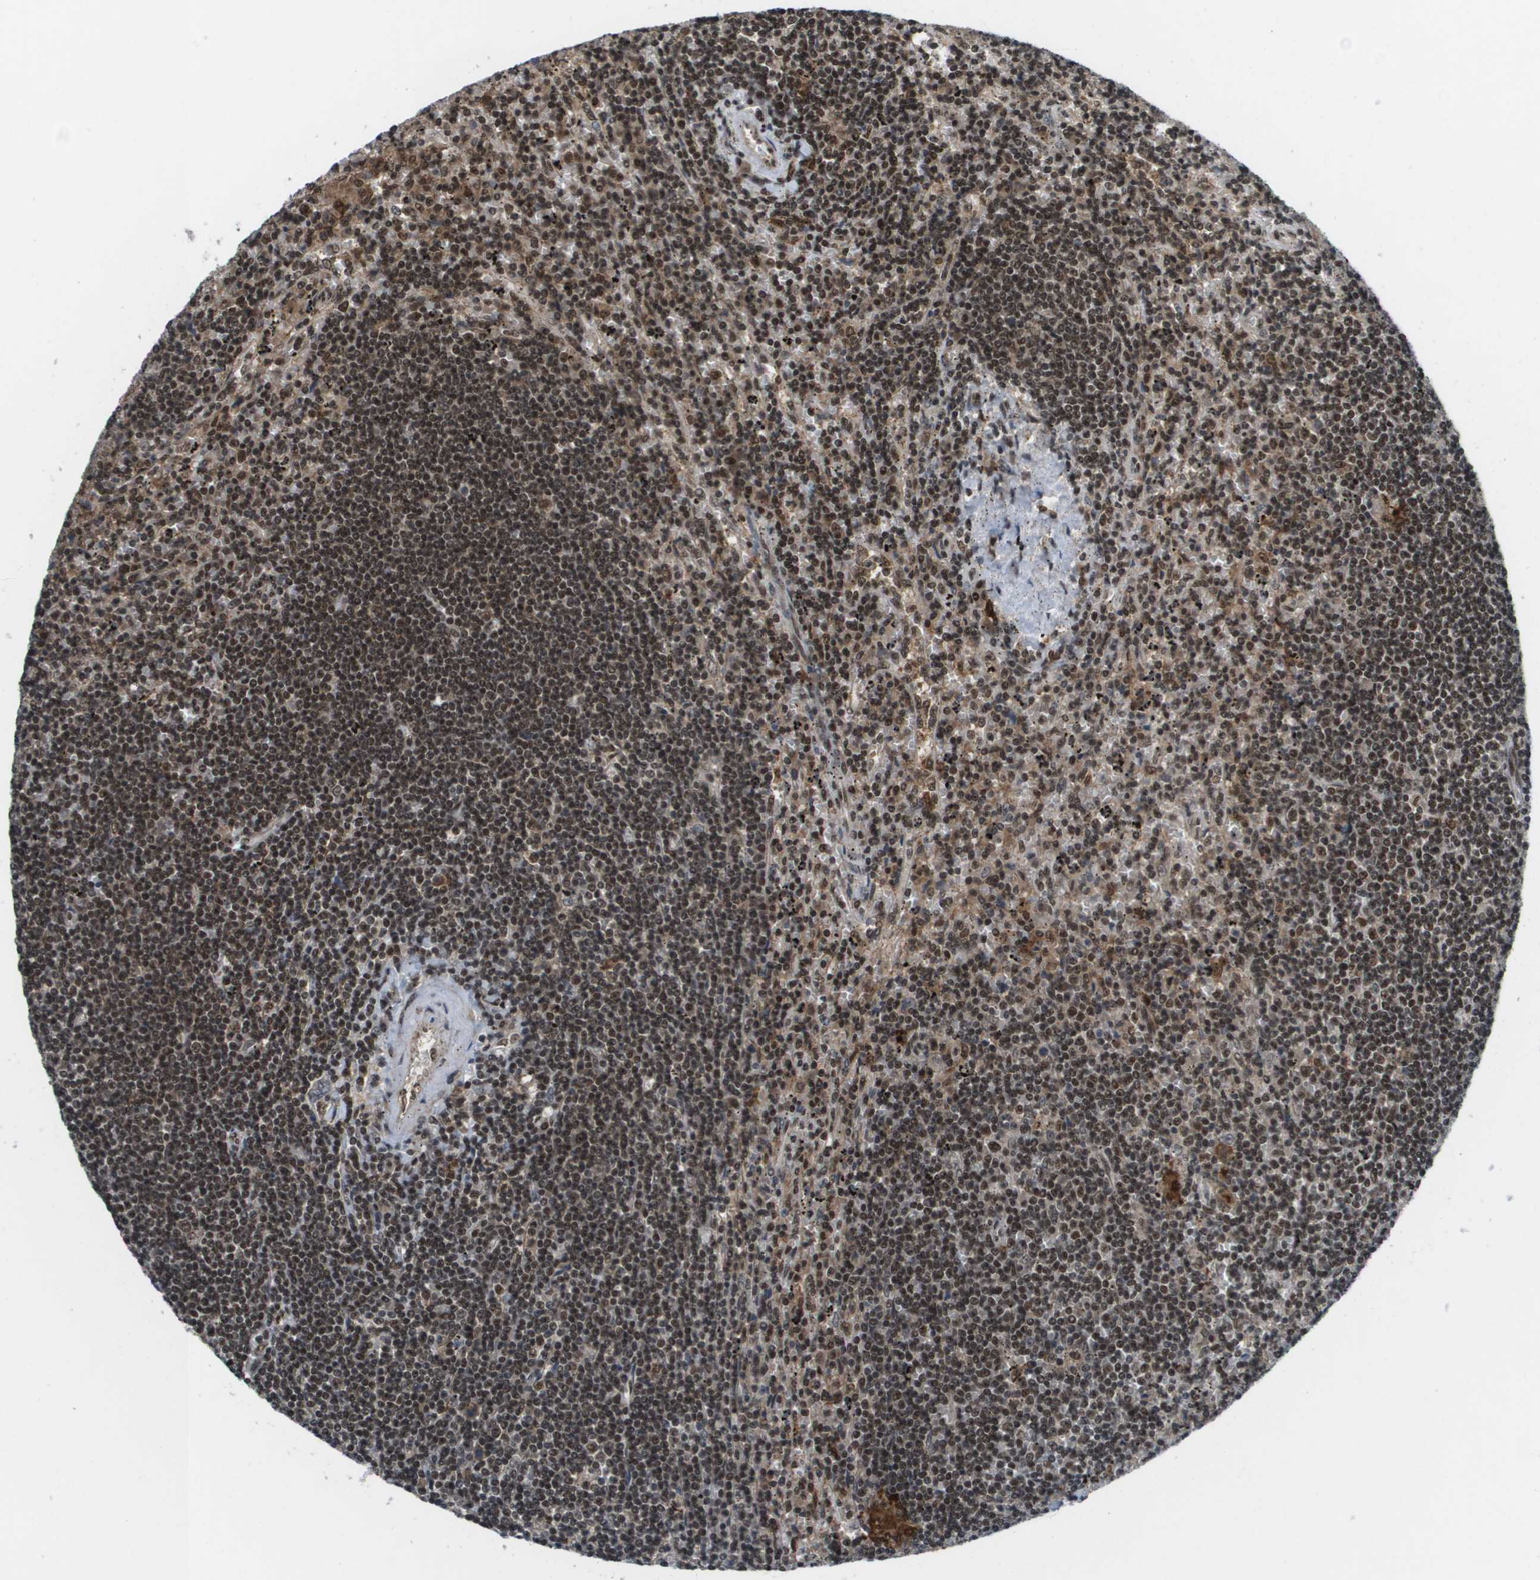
{"staining": {"intensity": "moderate", "quantity": "25%-75%", "location": "nuclear"}, "tissue": "lymphoma", "cell_type": "Tumor cells", "image_type": "cancer", "snomed": [{"axis": "morphology", "description": "Malignant lymphoma, non-Hodgkin's type, Low grade"}, {"axis": "topography", "description": "Spleen"}], "caption": "Lymphoma was stained to show a protein in brown. There is medium levels of moderate nuclear staining in approximately 25%-75% of tumor cells.", "gene": "PRCC", "patient": {"sex": "male", "age": 76}}